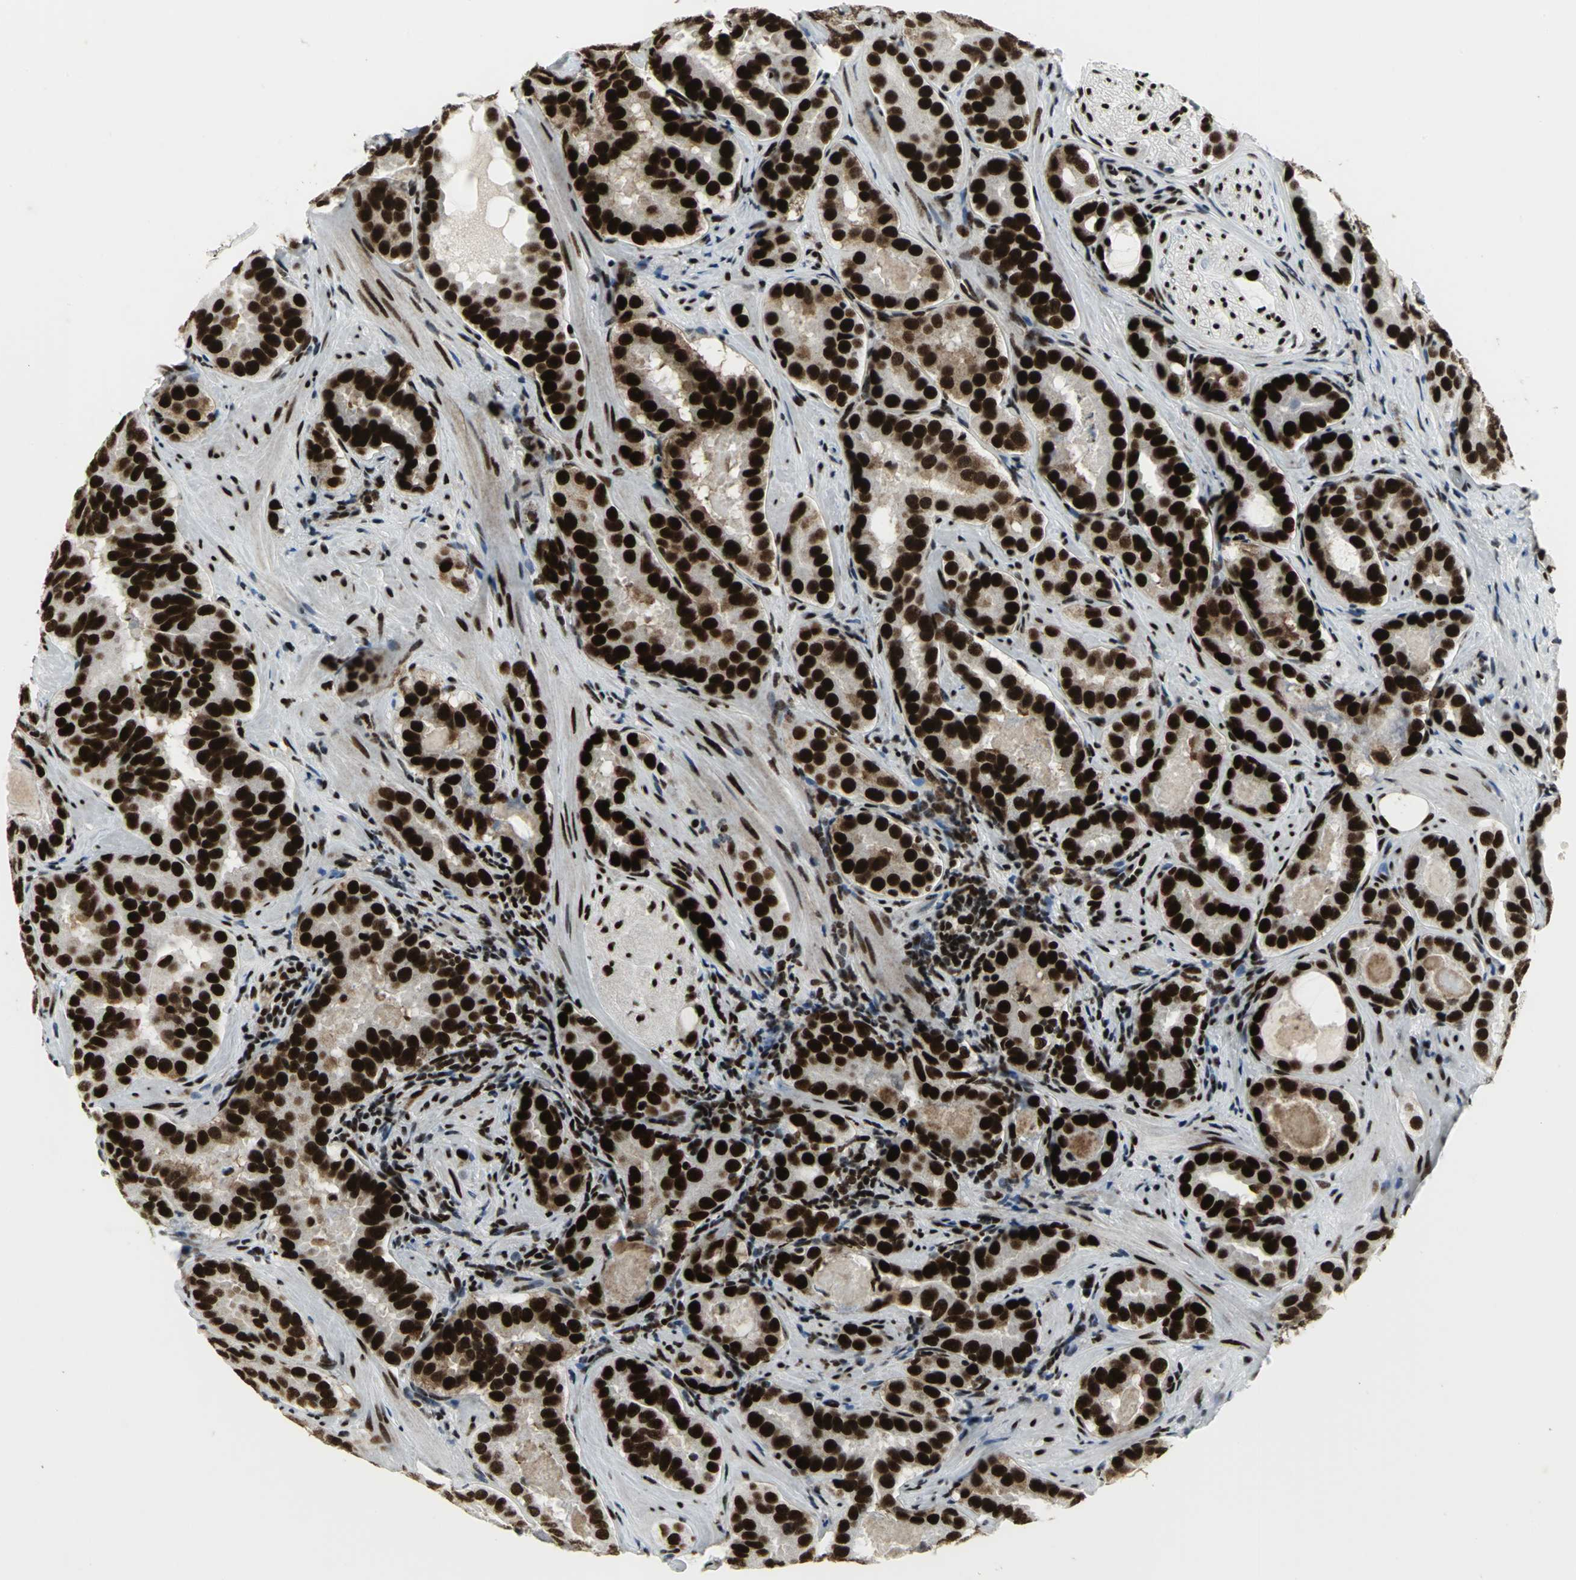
{"staining": {"intensity": "strong", "quantity": ">75%", "location": "cytoplasmic/membranous"}, "tissue": "prostate cancer", "cell_type": "Tumor cells", "image_type": "cancer", "snomed": [{"axis": "morphology", "description": "Adenocarcinoma, Low grade"}, {"axis": "topography", "description": "Prostate"}], "caption": "Protein staining of prostate cancer (adenocarcinoma (low-grade)) tissue demonstrates strong cytoplasmic/membranous positivity in approximately >75% of tumor cells.", "gene": "SMARCA4", "patient": {"sex": "male", "age": 59}}